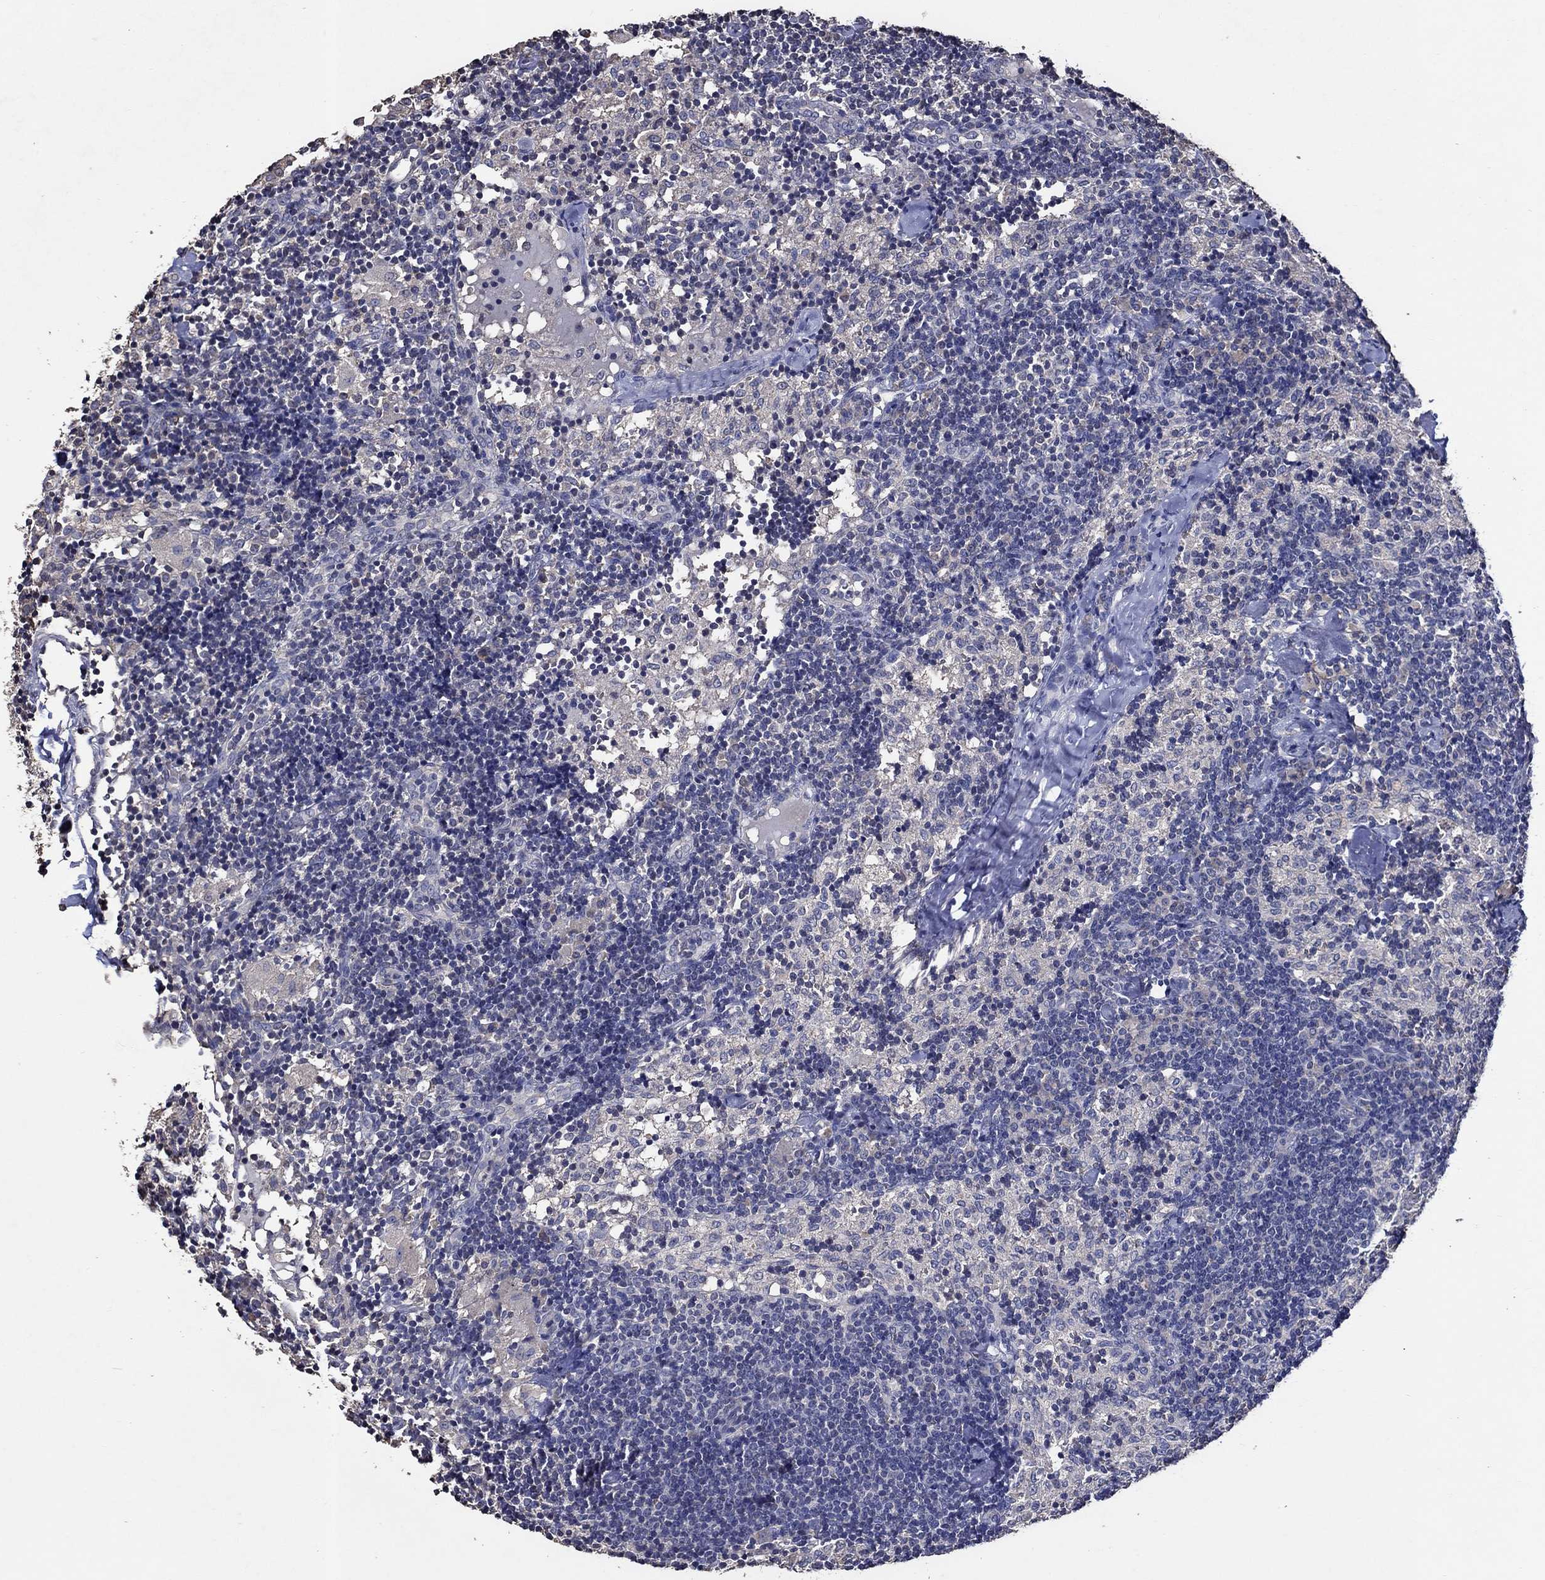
{"staining": {"intensity": "negative", "quantity": "none", "location": "none"}, "tissue": "lymph node", "cell_type": "Non-germinal center cells", "image_type": "normal", "snomed": [{"axis": "morphology", "description": "Normal tissue, NOS"}, {"axis": "topography", "description": "Lymph node"}], "caption": "IHC image of normal lymph node: lymph node stained with DAB demonstrates no significant protein expression in non-germinal center cells.", "gene": "HAP1", "patient": {"sex": "female", "age": 52}}